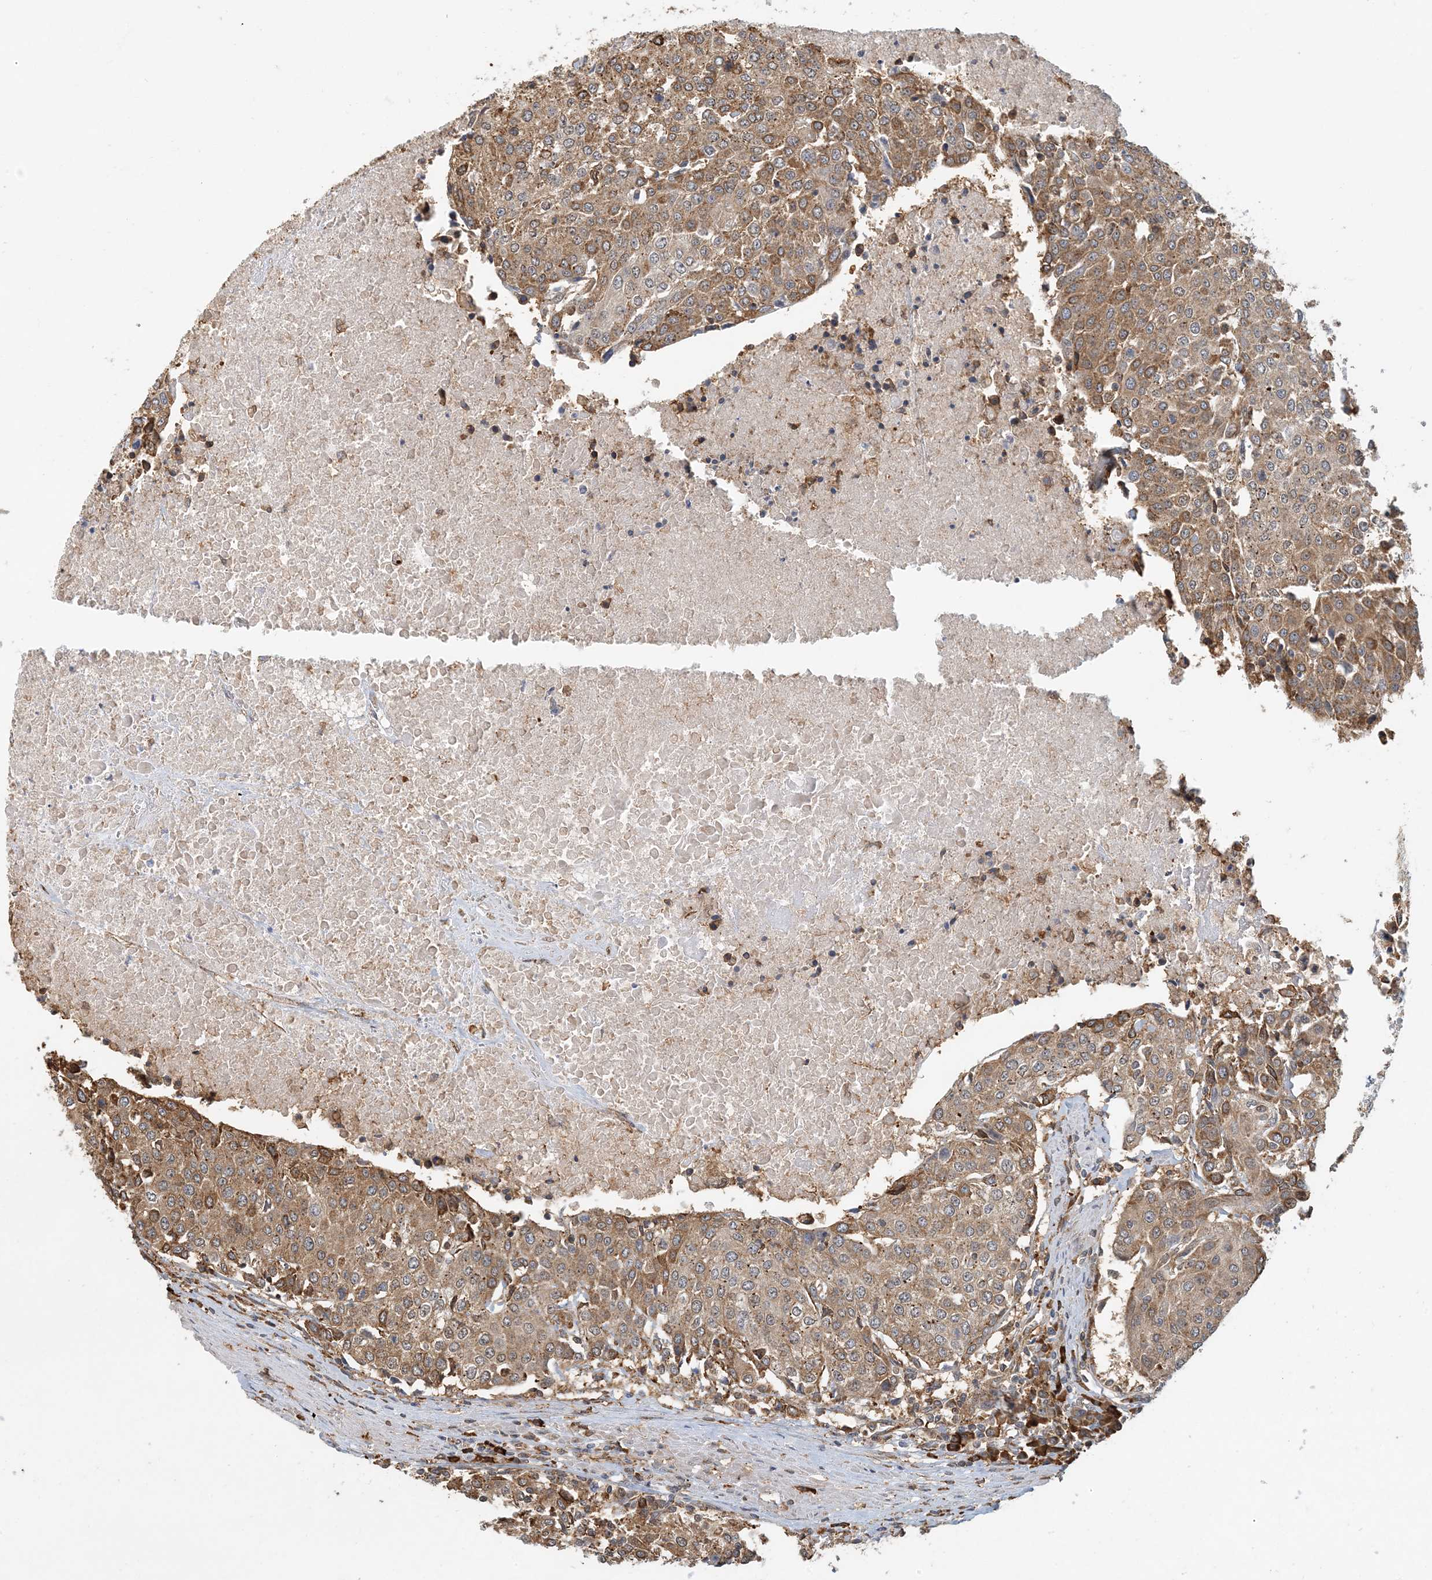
{"staining": {"intensity": "moderate", "quantity": ">75%", "location": "cytoplasmic/membranous"}, "tissue": "urothelial cancer", "cell_type": "Tumor cells", "image_type": "cancer", "snomed": [{"axis": "morphology", "description": "Urothelial carcinoma, High grade"}, {"axis": "topography", "description": "Urinary bladder"}], "caption": "Protein staining demonstrates moderate cytoplasmic/membranous staining in about >75% of tumor cells in urothelial carcinoma (high-grade). Nuclei are stained in blue.", "gene": "HNMT", "patient": {"sex": "female", "age": 85}}